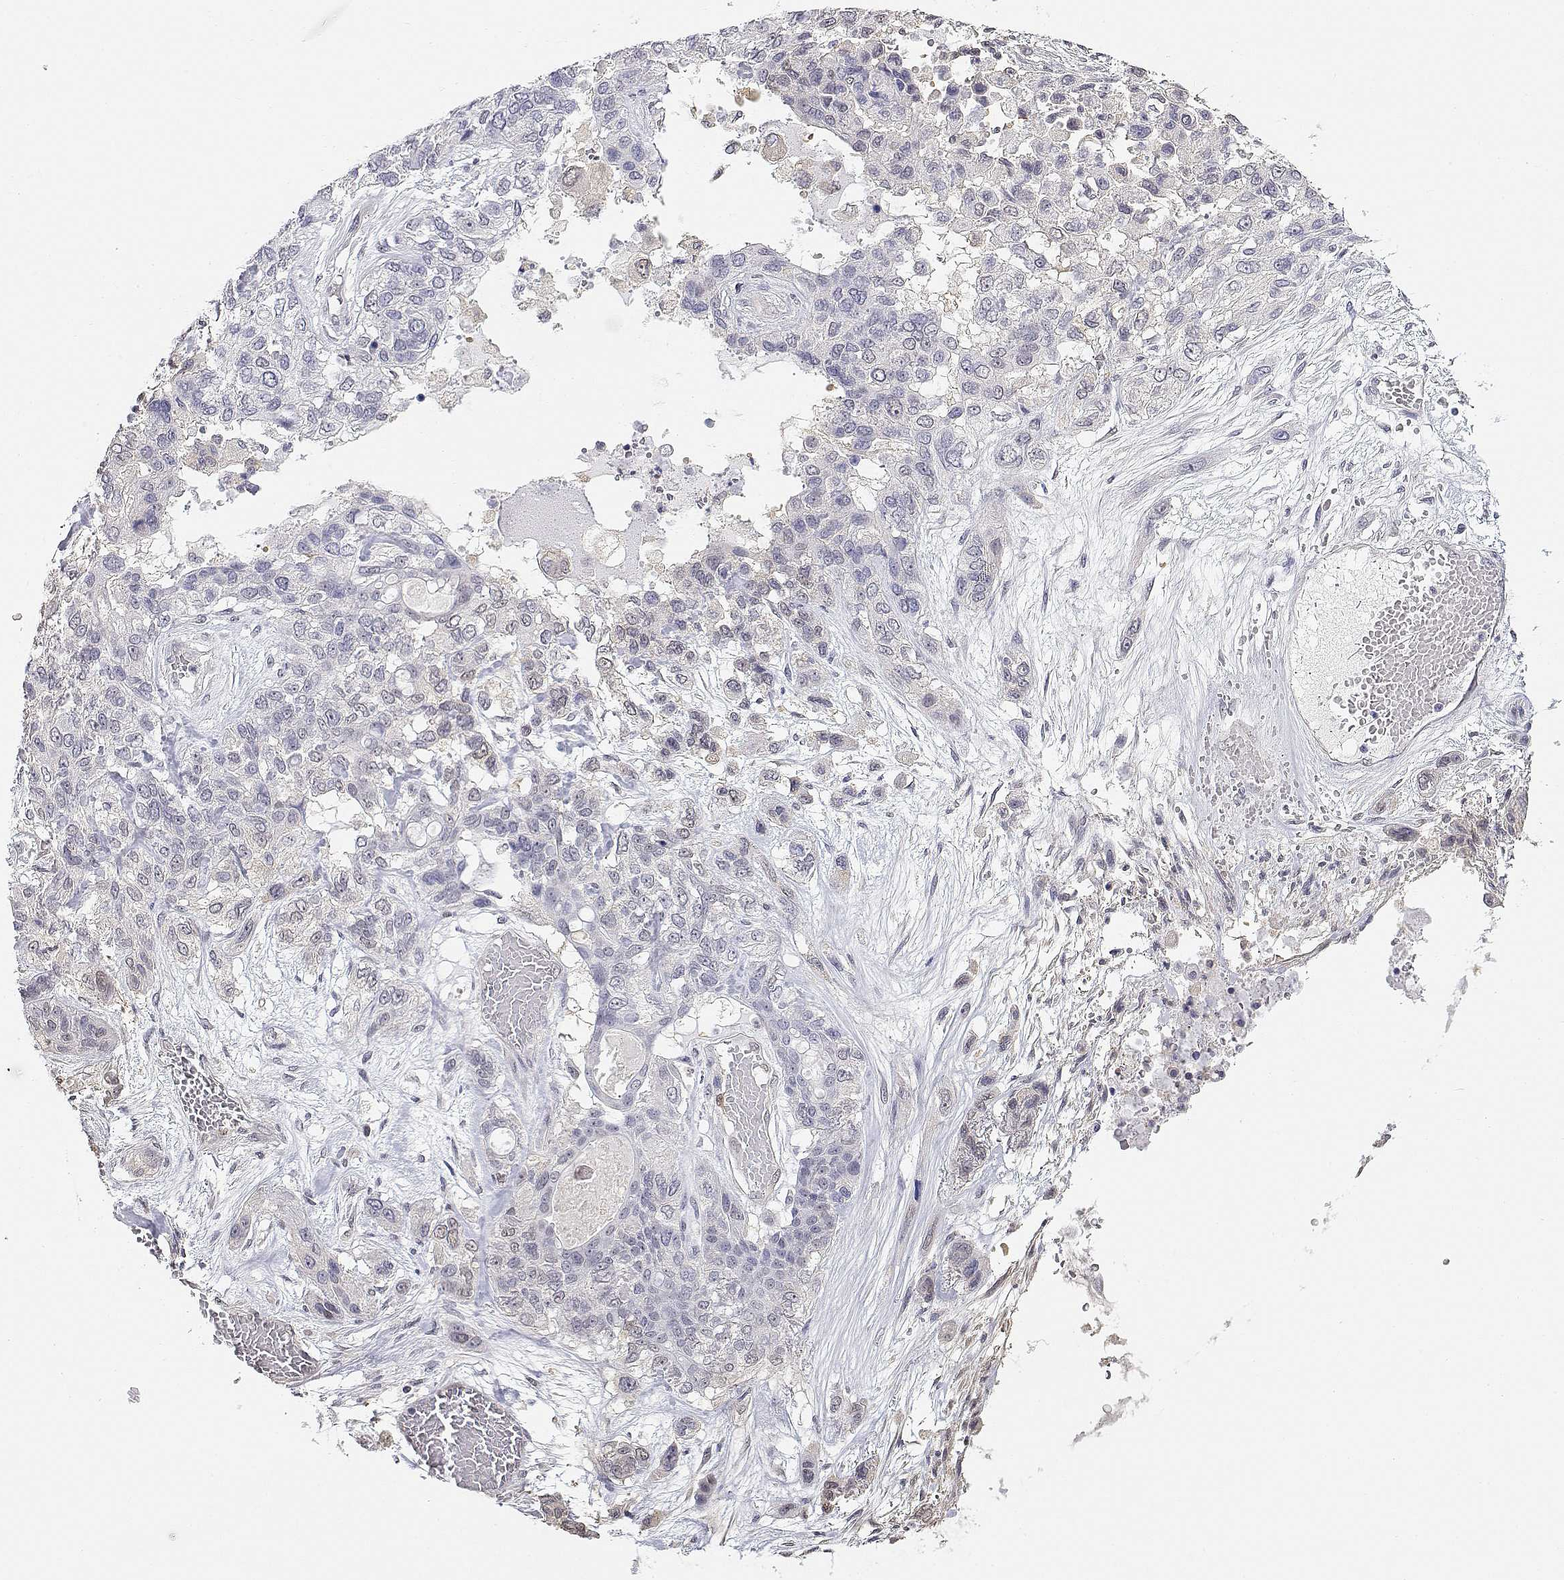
{"staining": {"intensity": "negative", "quantity": "none", "location": "none"}, "tissue": "lung cancer", "cell_type": "Tumor cells", "image_type": "cancer", "snomed": [{"axis": "morphology", "description": "Squamous cell carcinoma, NOS"}, {"axis": "topography", "description": "Lung"}], "caption": "This micrograph is of squamous cell carcinoma (lung) stained with immunohistochemistry to label a protein in brown with the nuclei are counter-stained blue. There is no expression in tumor cells.", "gene": "ADA", "patient": {"sex": "female", "age": 70}}